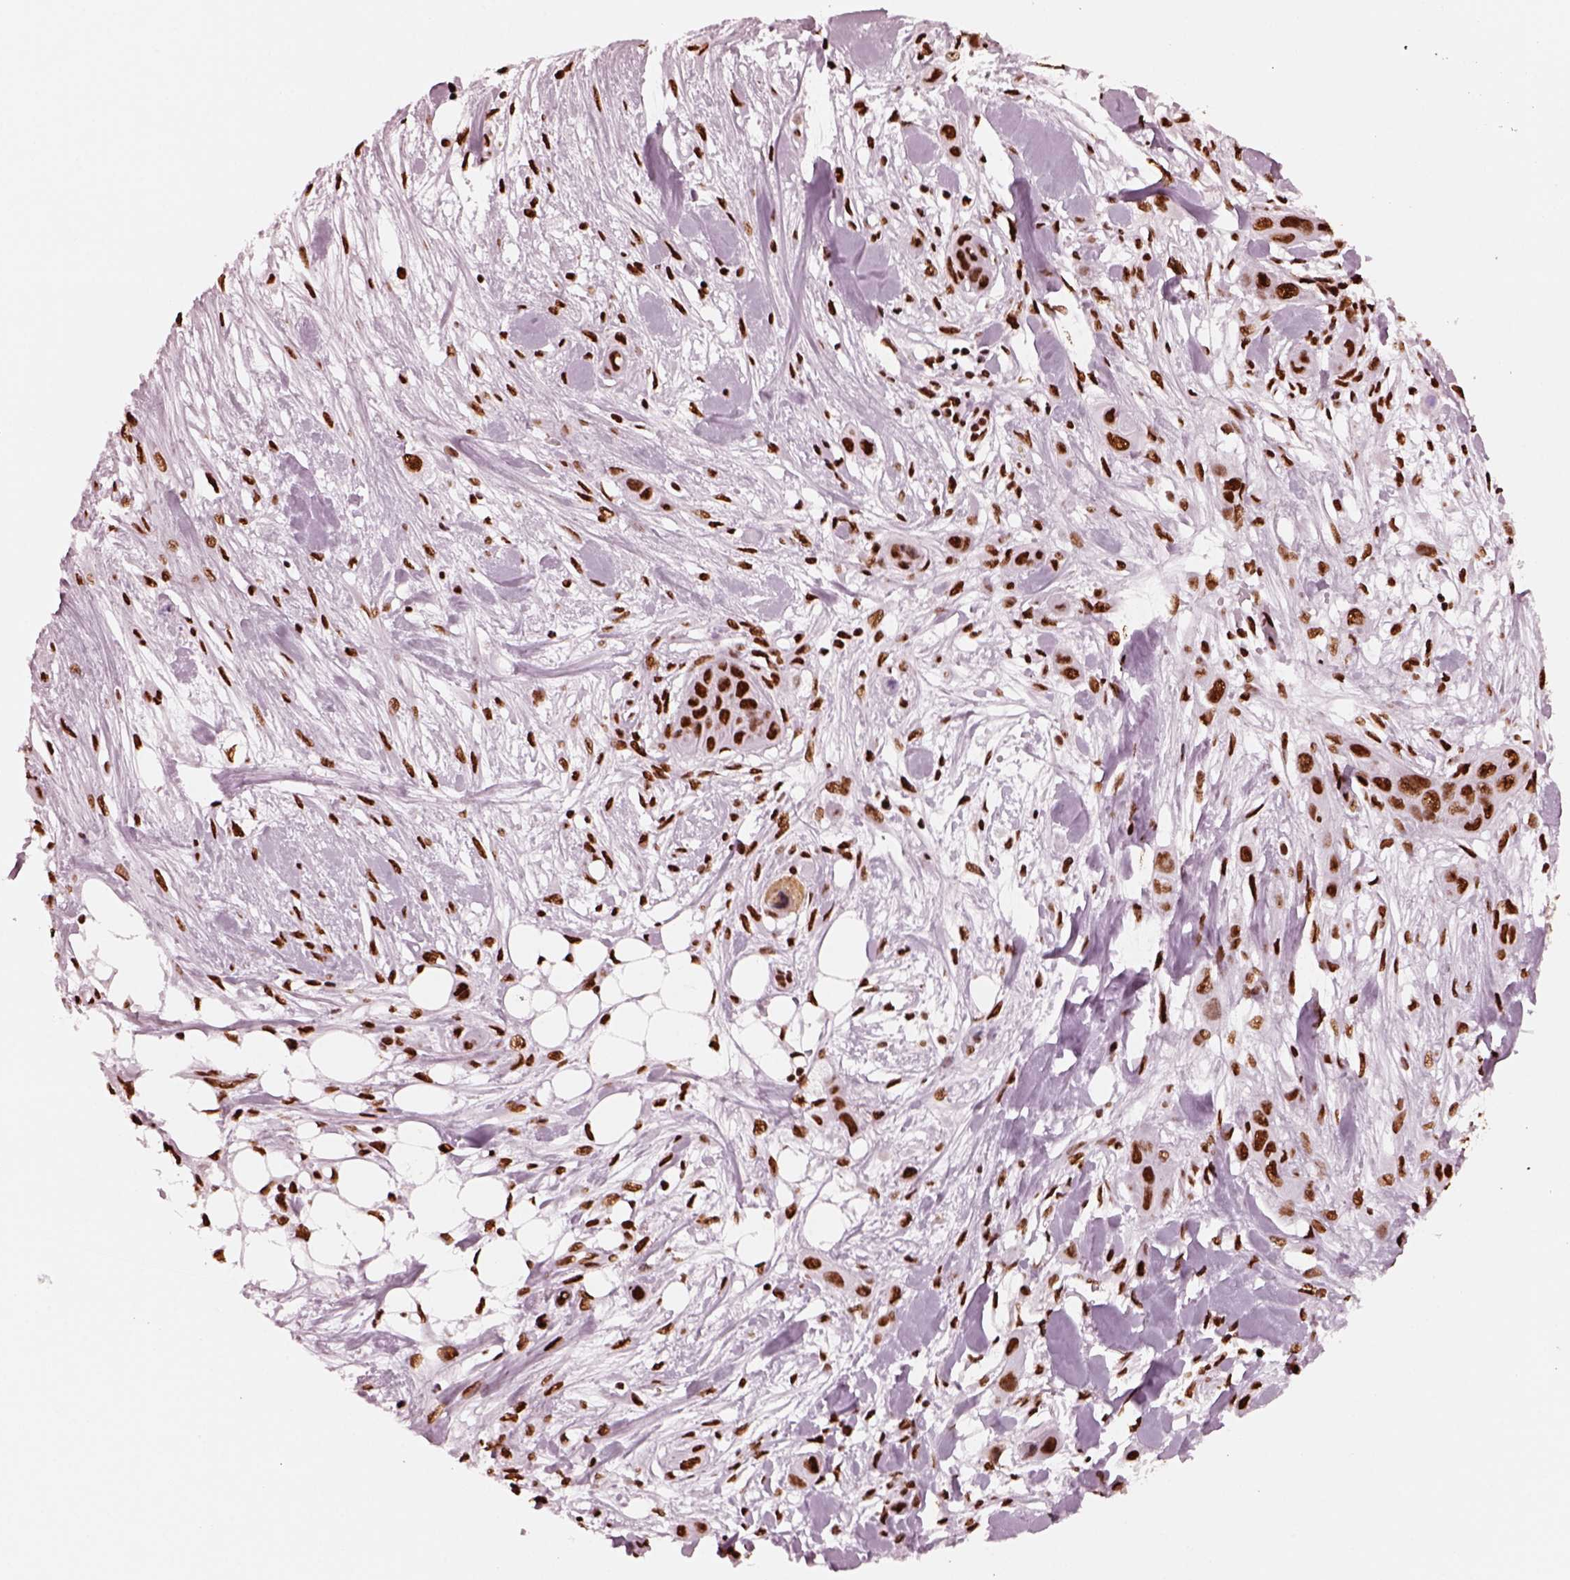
{"staining": {"intensity": "strong", "quantity": ">75%", "location": "nuclear"}, "tissue": "skin cancer", "cell_type": "Tumor cells", "image_type": "cancer", "snomed": [{"axis": "morphology", "description": "Squamous cell carcinoma, NOS"}, {"axis": "topography", "description": "Skin"}], "caption": "The micrograph displays immunohistochemical staining of skin squamous cell carcinoma. There is strong nuclear expression is appreciated in about >75% of tumor cells. The staining is performed using DAB brown chromogen to label protein expression. The nuclei are counter-stained blue using hematoxylin.", "gene": "CBFA2T3", "patient": {"sex": "male", "age": 79}}